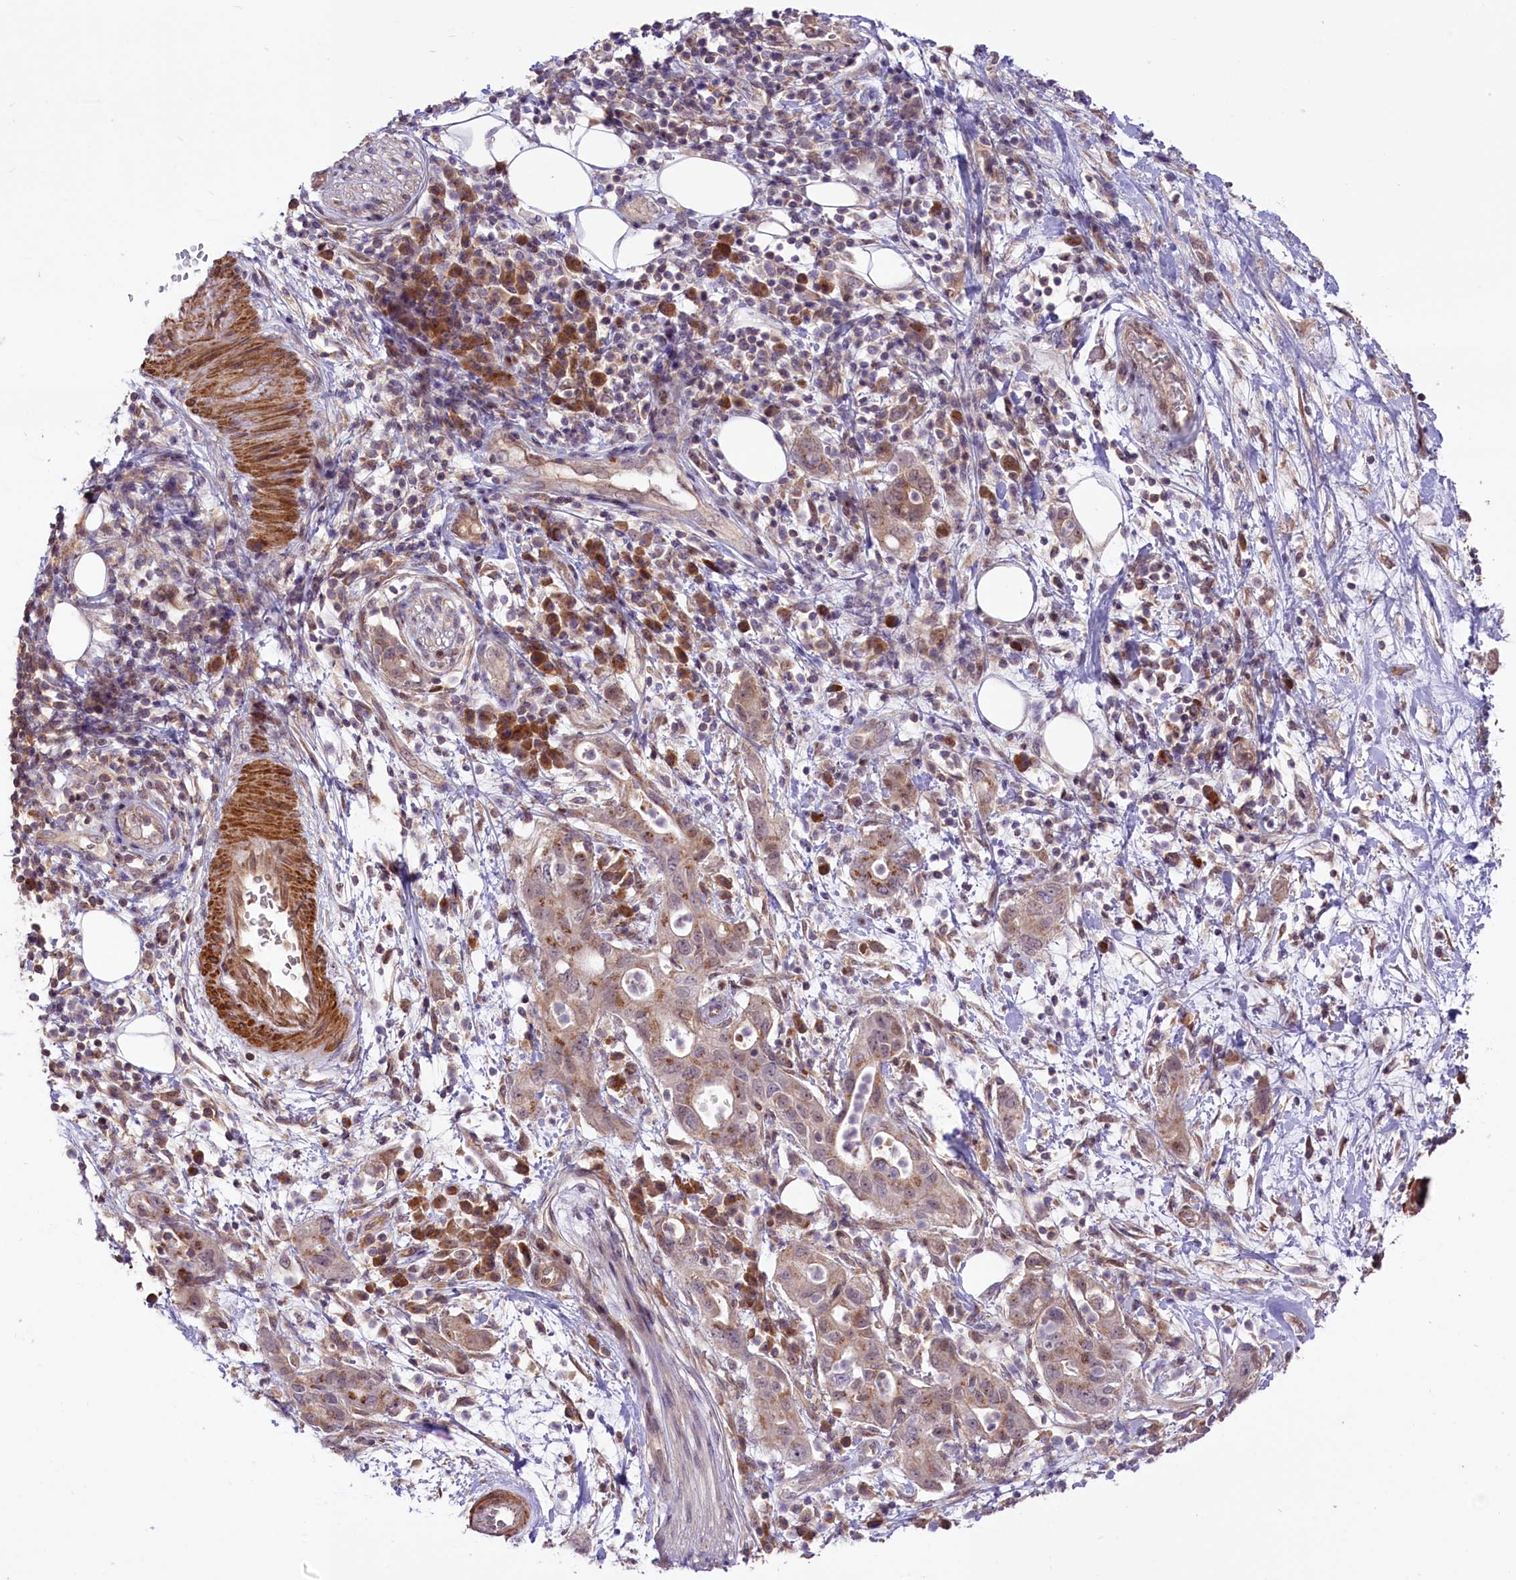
{"staining": {"intensity": "weak", "quantity": ">75%", "location": "cytoplasmic/membranous"}, "tissue": "pancreatic cancer", "cell_type": "Tumor cells", "image_type": "cancer", "snomed": [{"axis": "morphology", "description": "Adenocarcinoma, NOS"}, {"axis": "topography", "description": "Pancreas"}], "caption": "Pancreatic adenocarcinoma stained with immunohistochemistry (IHC) exhibits weak cytoplasmic/membranous staining in approximately >75% of tumor cells.", "gene": "HDAC5", "patient": {"sex": "female", "age": 73}}